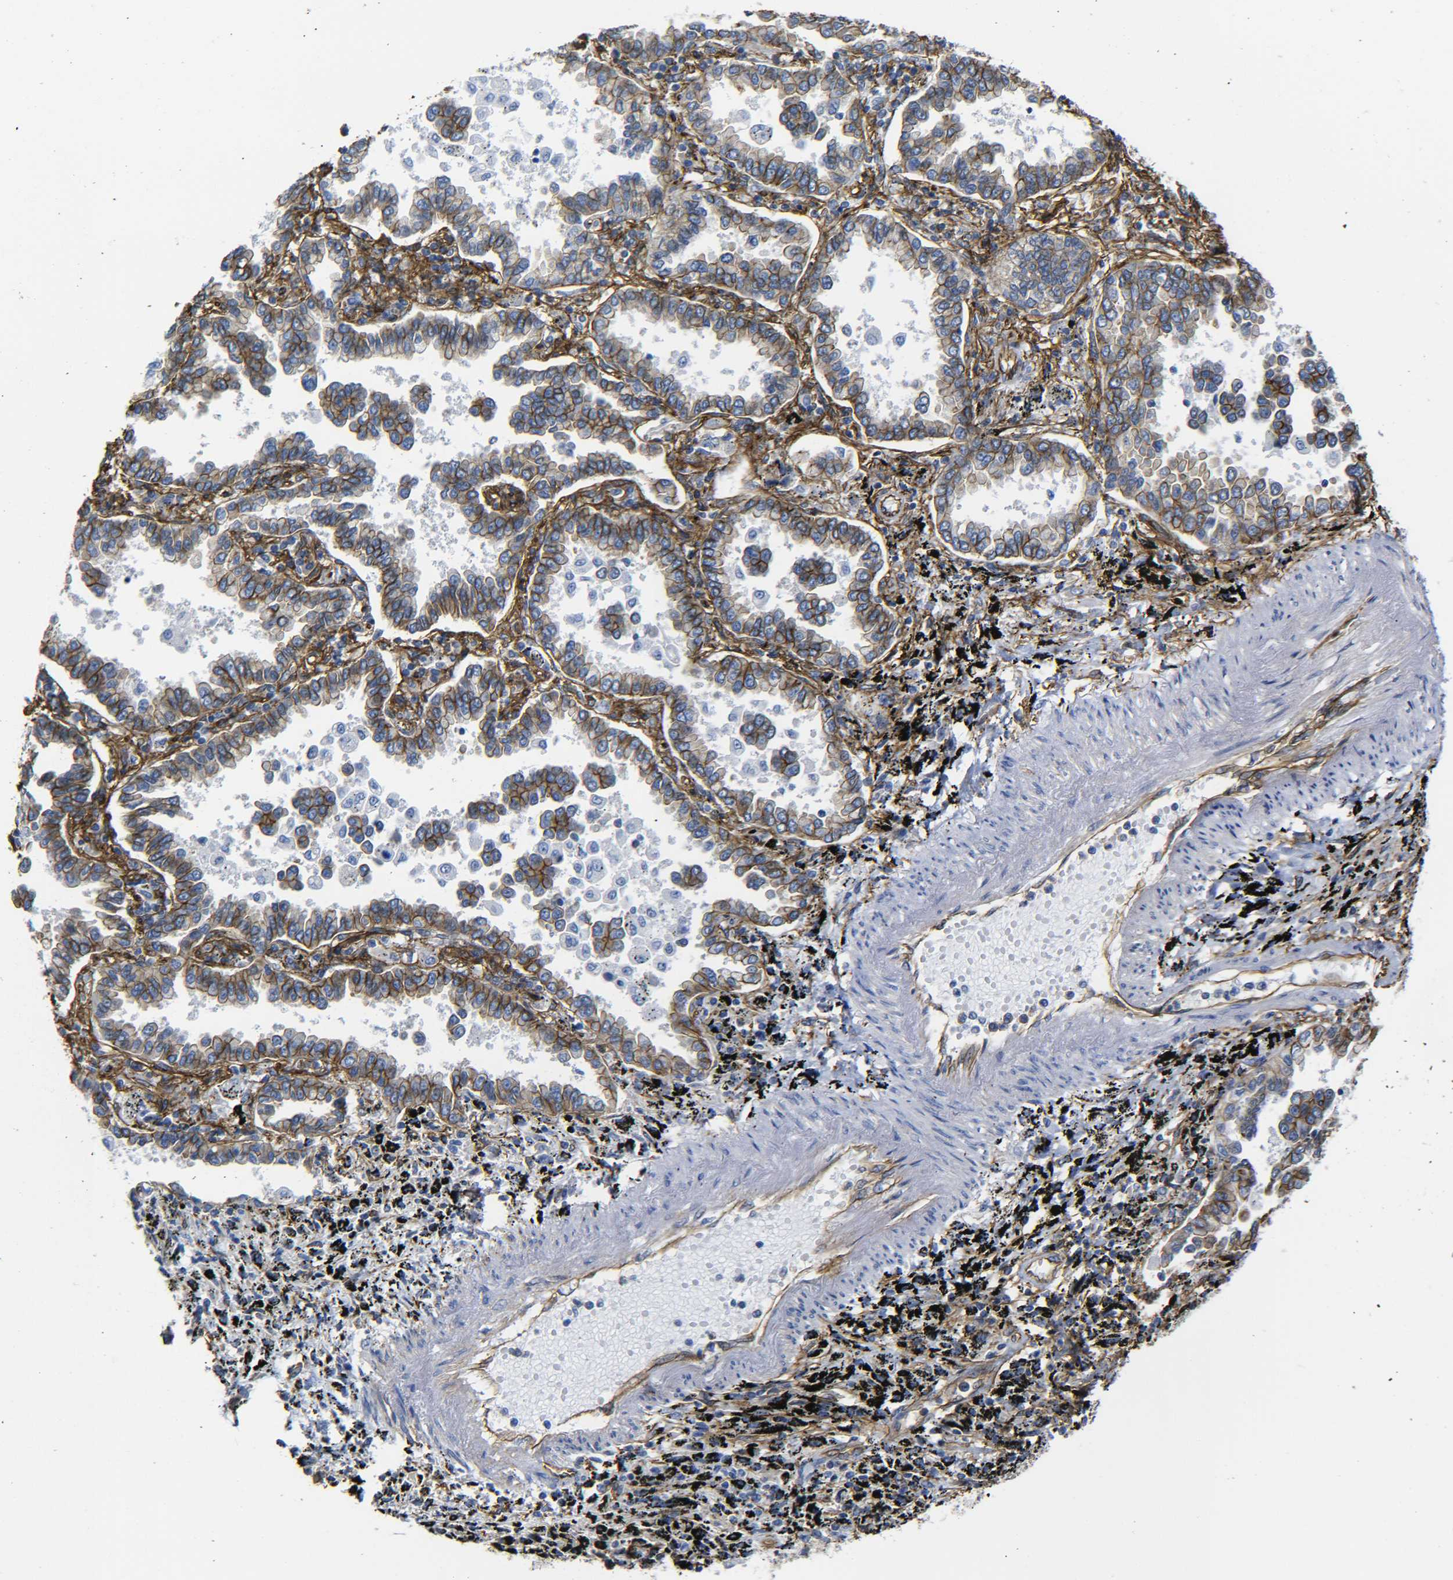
{"staining": {"intensity": "moderate", "quantity": "25%-75%", "location": "cytoplasmic/membranous"}, "tissue": "lung cancer", "cell_type": "Tumor cells", "image_type": "cancer", "snomed": [{"axis": "morphology", "description": "Normal tissue, NOS"}, {"axis": "morphology", "description": "Adenocarcinoma, NOS"}, {"axis": "topography", "description": "Lung"}], "caption": "High-power microscopy captured an IHC micrograph of adenocarcinoma (lung), revealing moderate cytoplasmic/membranous positivity in approximately 25%-75% of tumor cells.", "gene": "SPTBN1", "patient": {"sex": "male", "age": 59}}